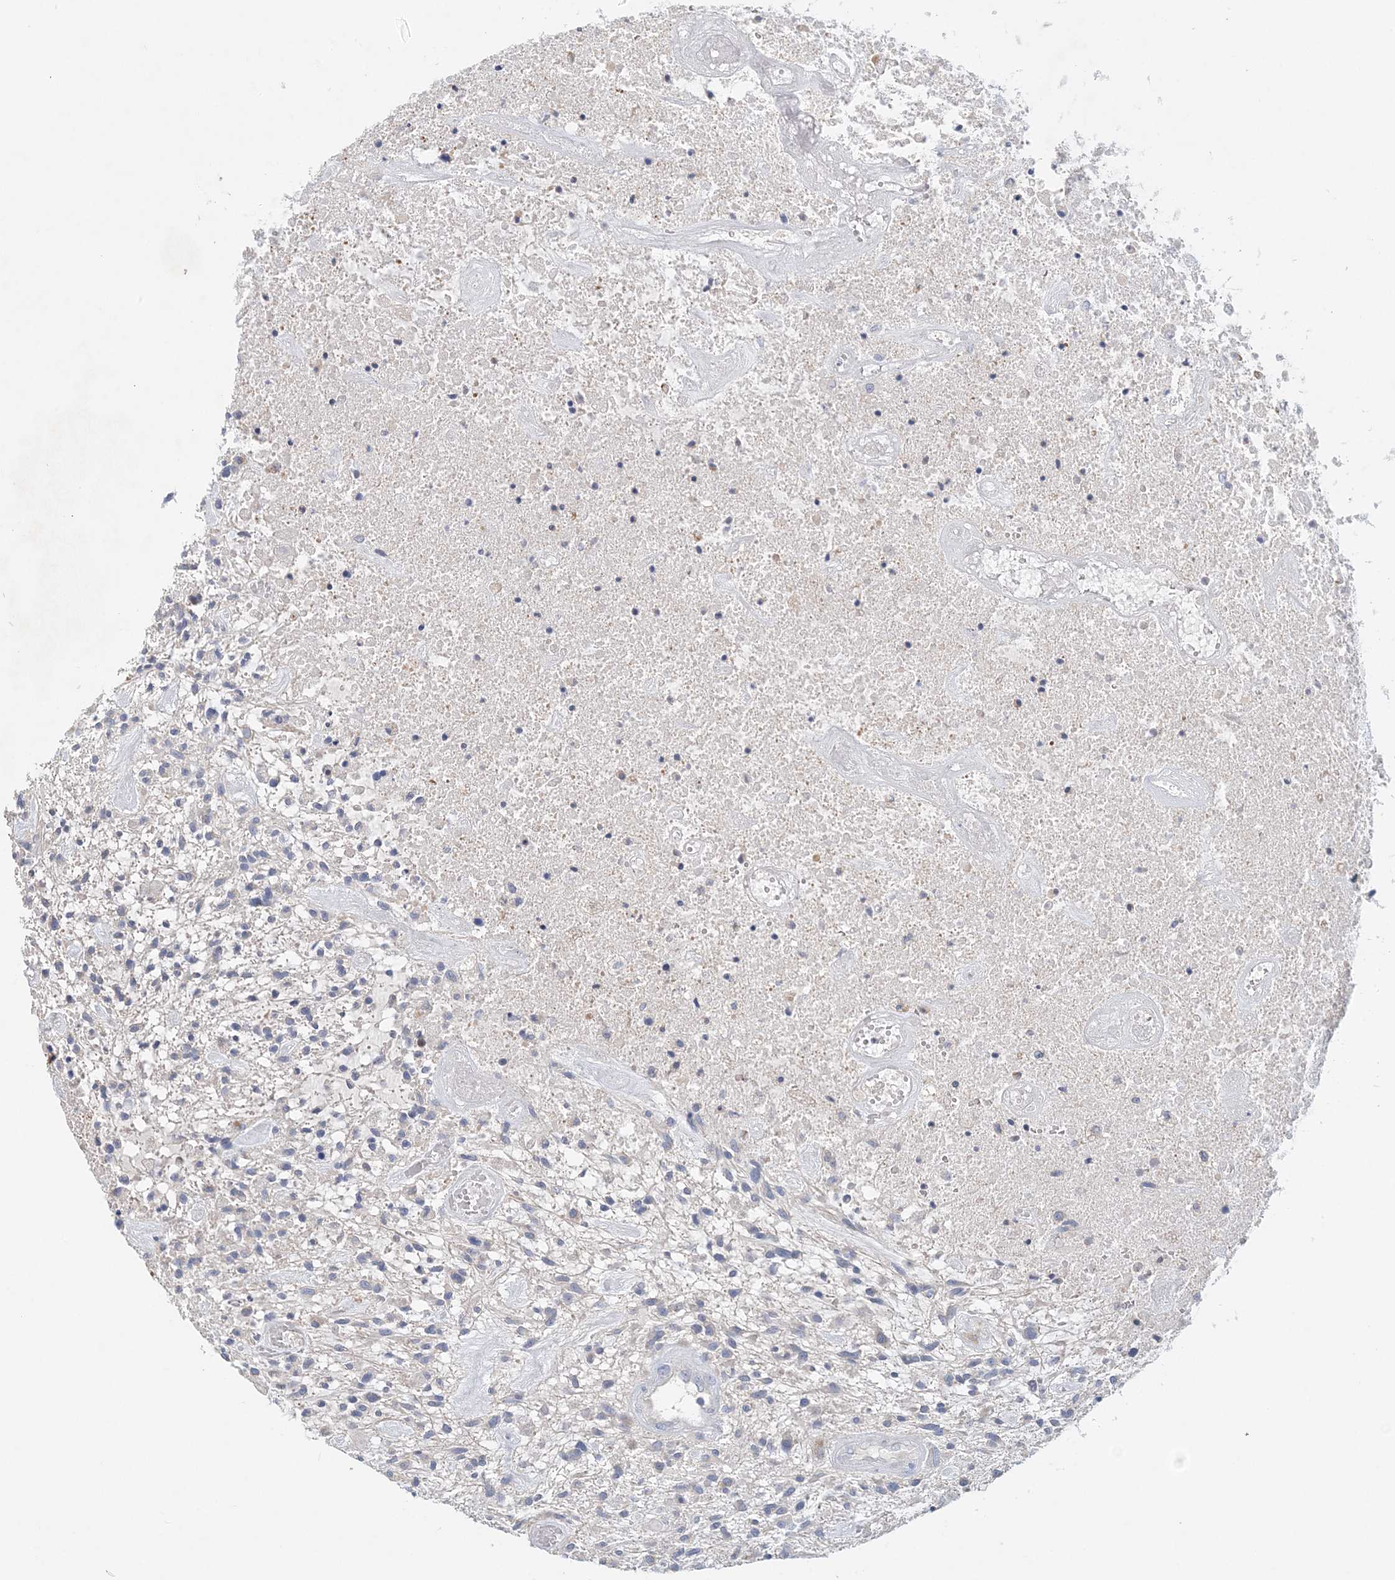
{"staining": {"intensity": "negative", "quantity": "none", "location": "none"}, "tissue": "glioma", "cell_type": "Tumor cells", "image_type": "cancer", "snomed": [{"axis": "morphology", "description": "Glioma, malignant, High grade"}, {"axis": "topography", "description": "Brain"}], "caption": "Immunohistochemistry (IHC) of high-grade glioma (malignant) demonstrates no positivity in tumor cells. (Immunohistochemistry, brightfield microscopy, high magnification).", "gene": "LRRIQ4", "patient": {"sex": "male", "age": 47}}